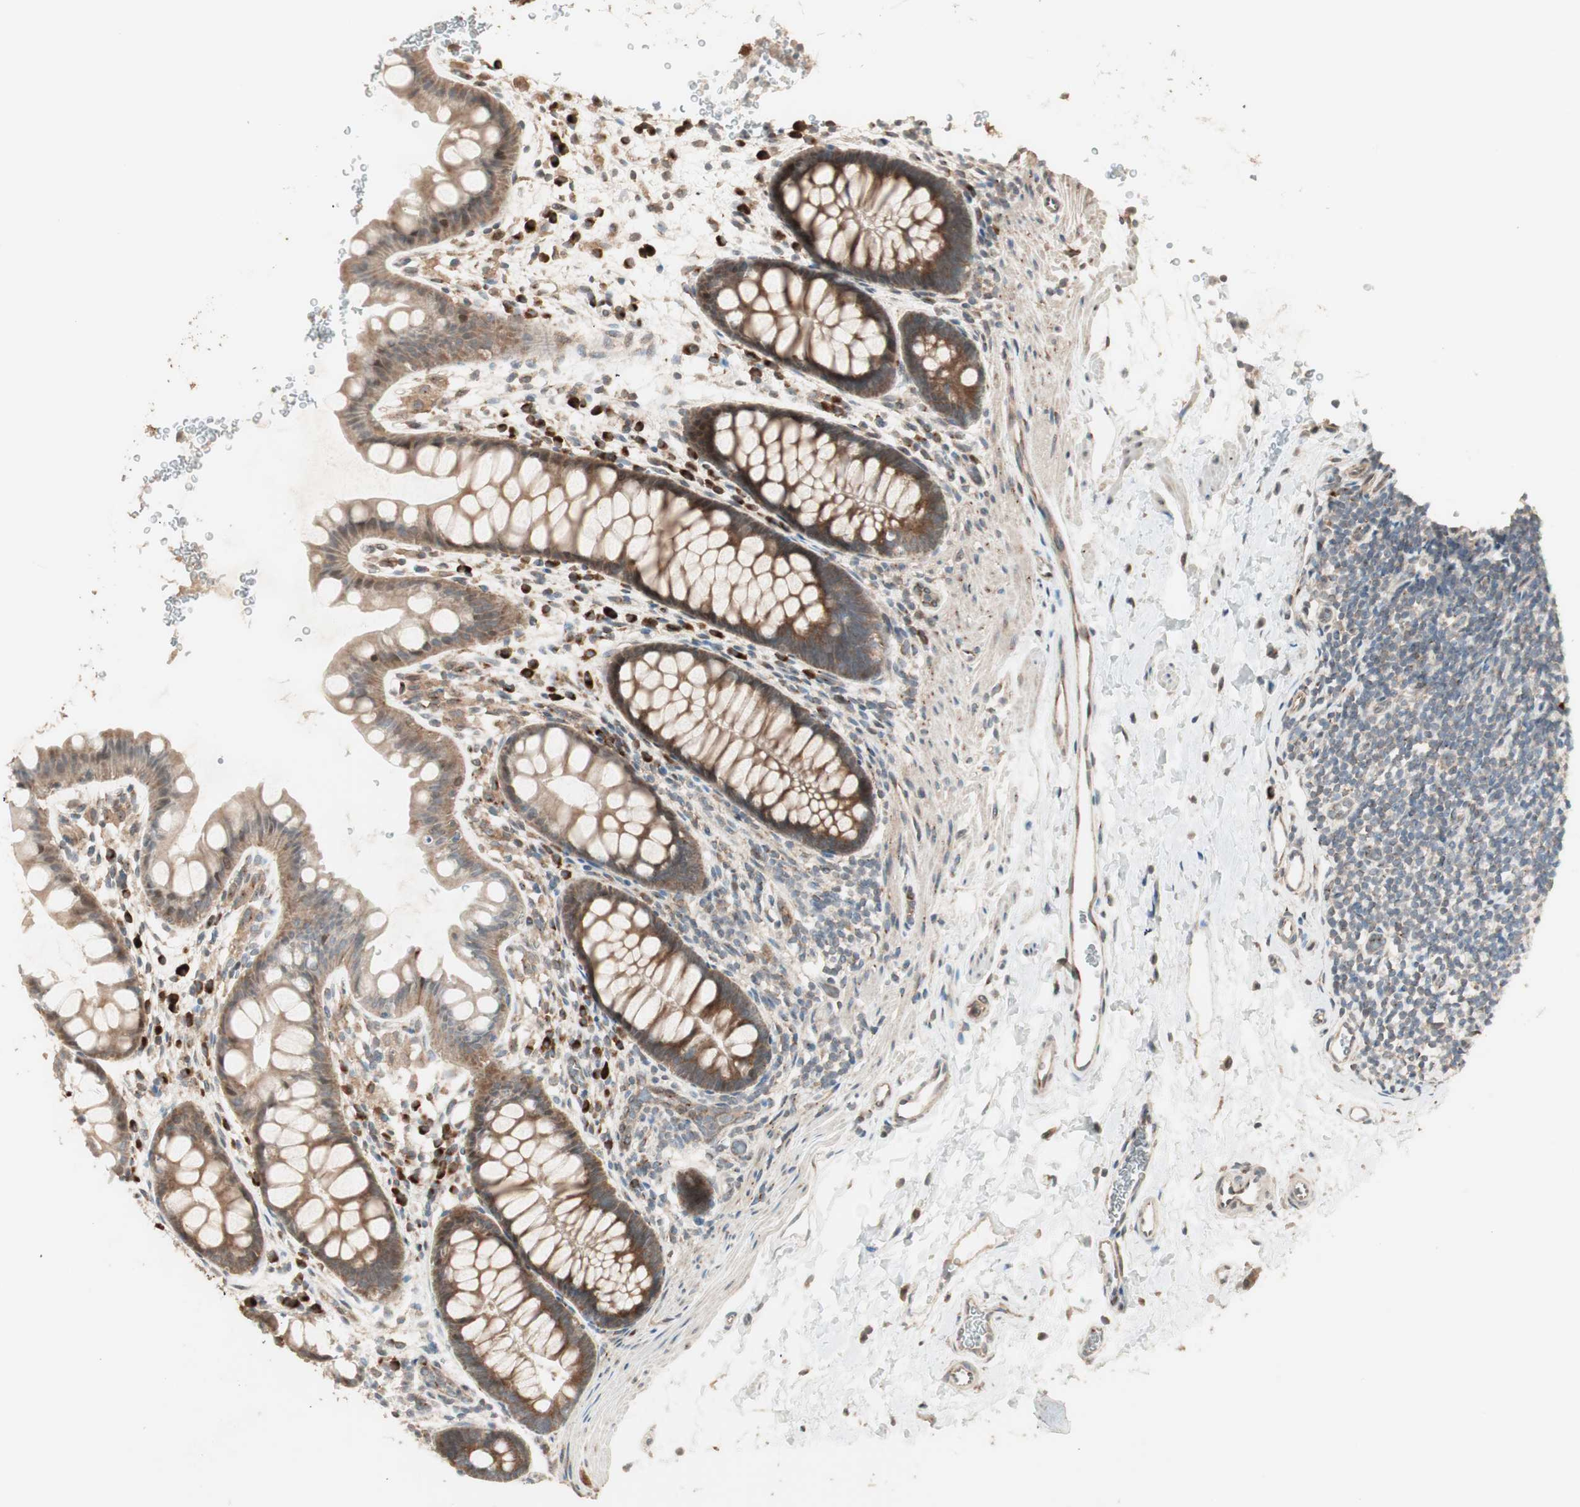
{"staining": {"intensity": "moderate", "quantity": ">75%", "location": "cytoplasmic/membranous"}, "tissue": "rectum", "cell_type": "Glandular cells", "image_type": "normal", "snomed": [{"axis": "morphology", "description": "Normal tissue, NOS"}, {"axis": "topography", "description": "Rectum"}], "caption": "Protein expression analysis of normal rectum reveals moderate cytoplasmic/membranous positivity in approximately >75% of glandular cells. The protein is shown in brown color, while the nuclei are stained blue.", "gene": "RARRES1", "patient": {"sex": "female", "age": 24}}